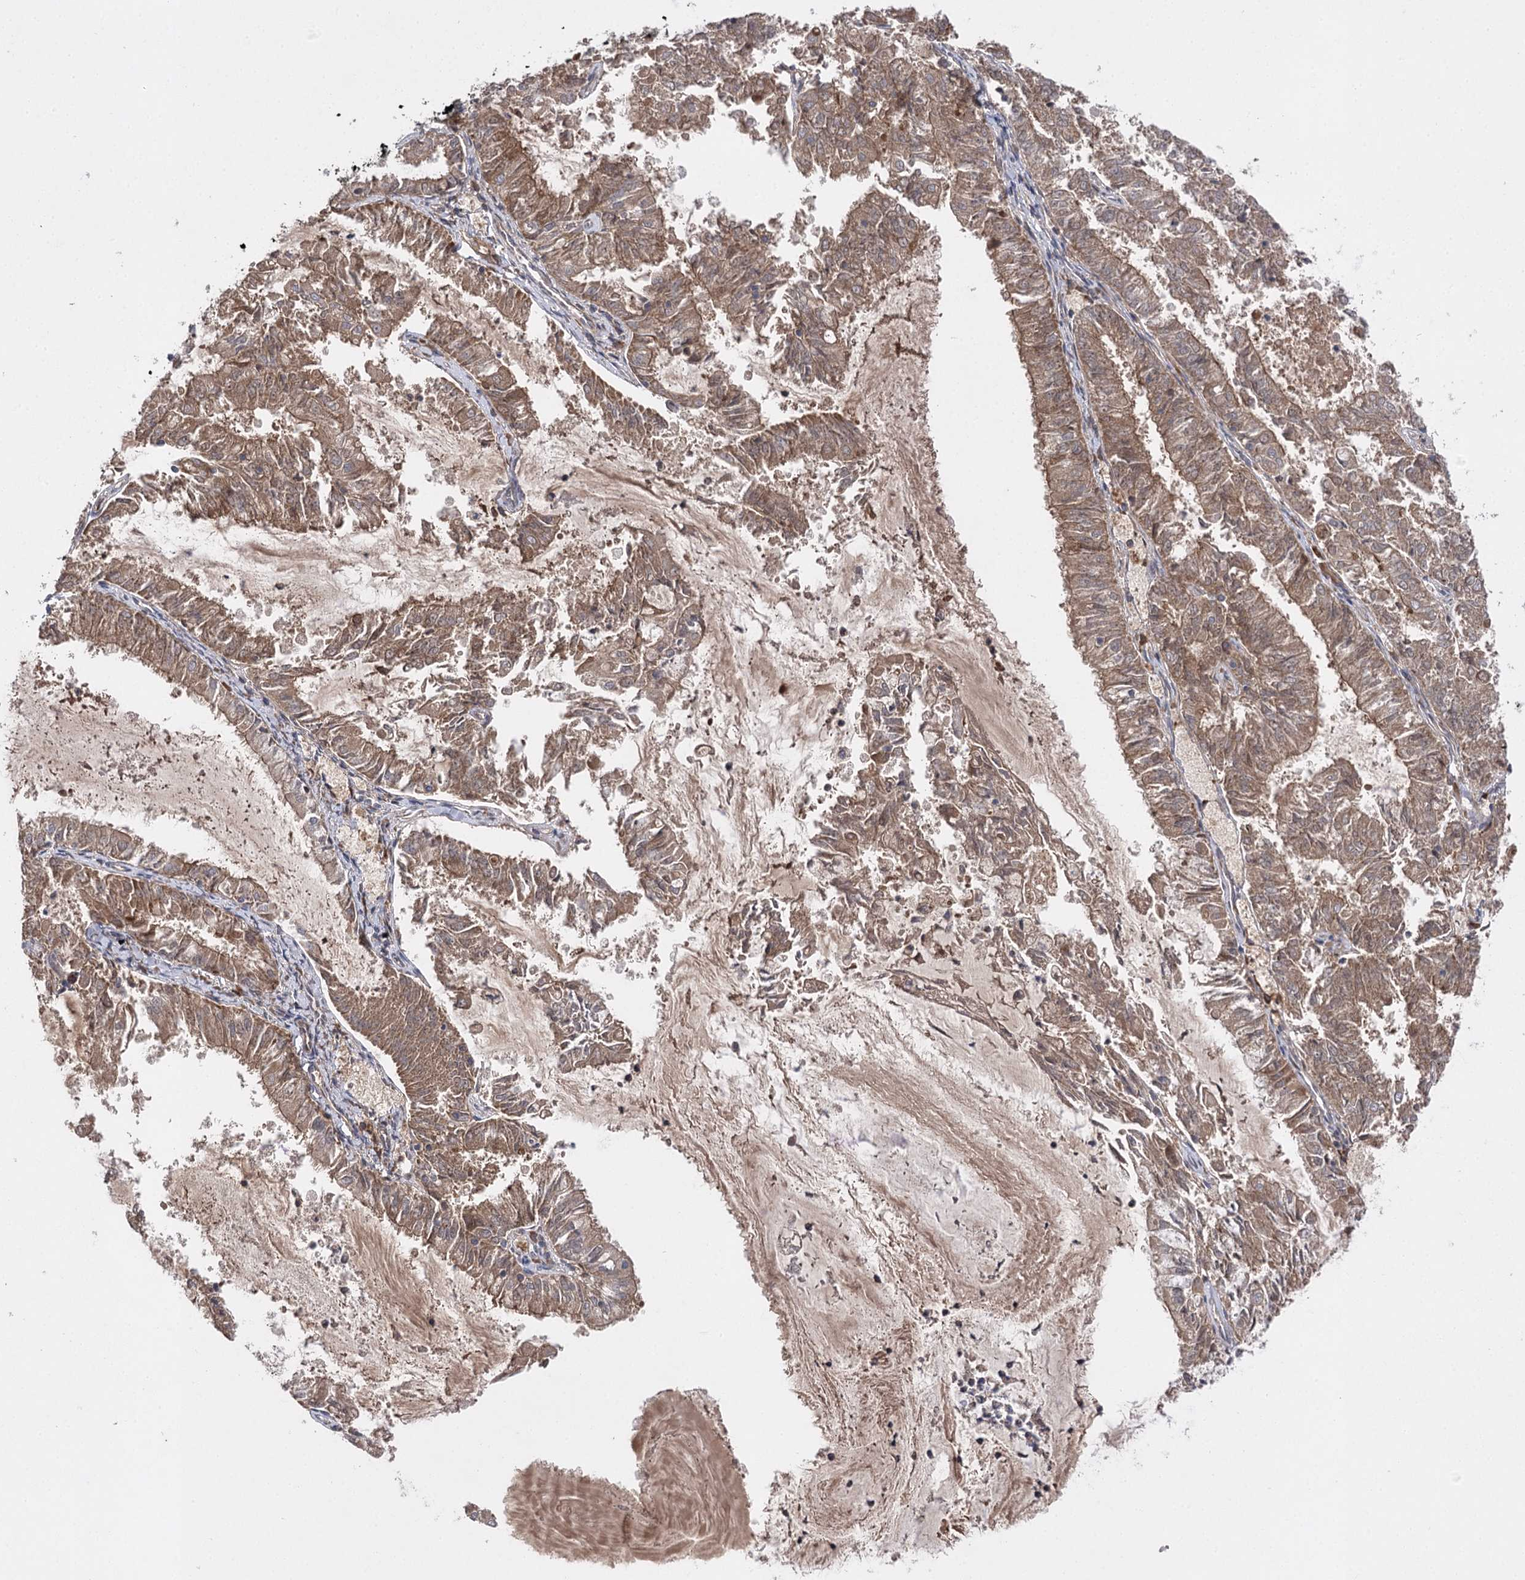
{"staining": {"intensity": "moderate", "quantity": ">75%", "location": "cytoplasmic/membranous"}, "tissue": "endometrial cancer", "cell_type": "Tumor cells", "image_type": "cancer", "snomed": [{"axis": "morphology", "description": "Adenocarcinoma, NOS"}, {"axis": "topography", "description": "Endometrium"}], "caption": "Immunohistochemistry (DAB (3,3'-diaminobenzidine)) staining of endometrial cancer reveals moderate cytoplasmic/membranous protein staining in approximately >75% of tumor cells. (brown staining indicates protein expression, while blue staining denotes nuclei).", "gene": "BCR", "patient": {"sex": "female", "age": 57}}